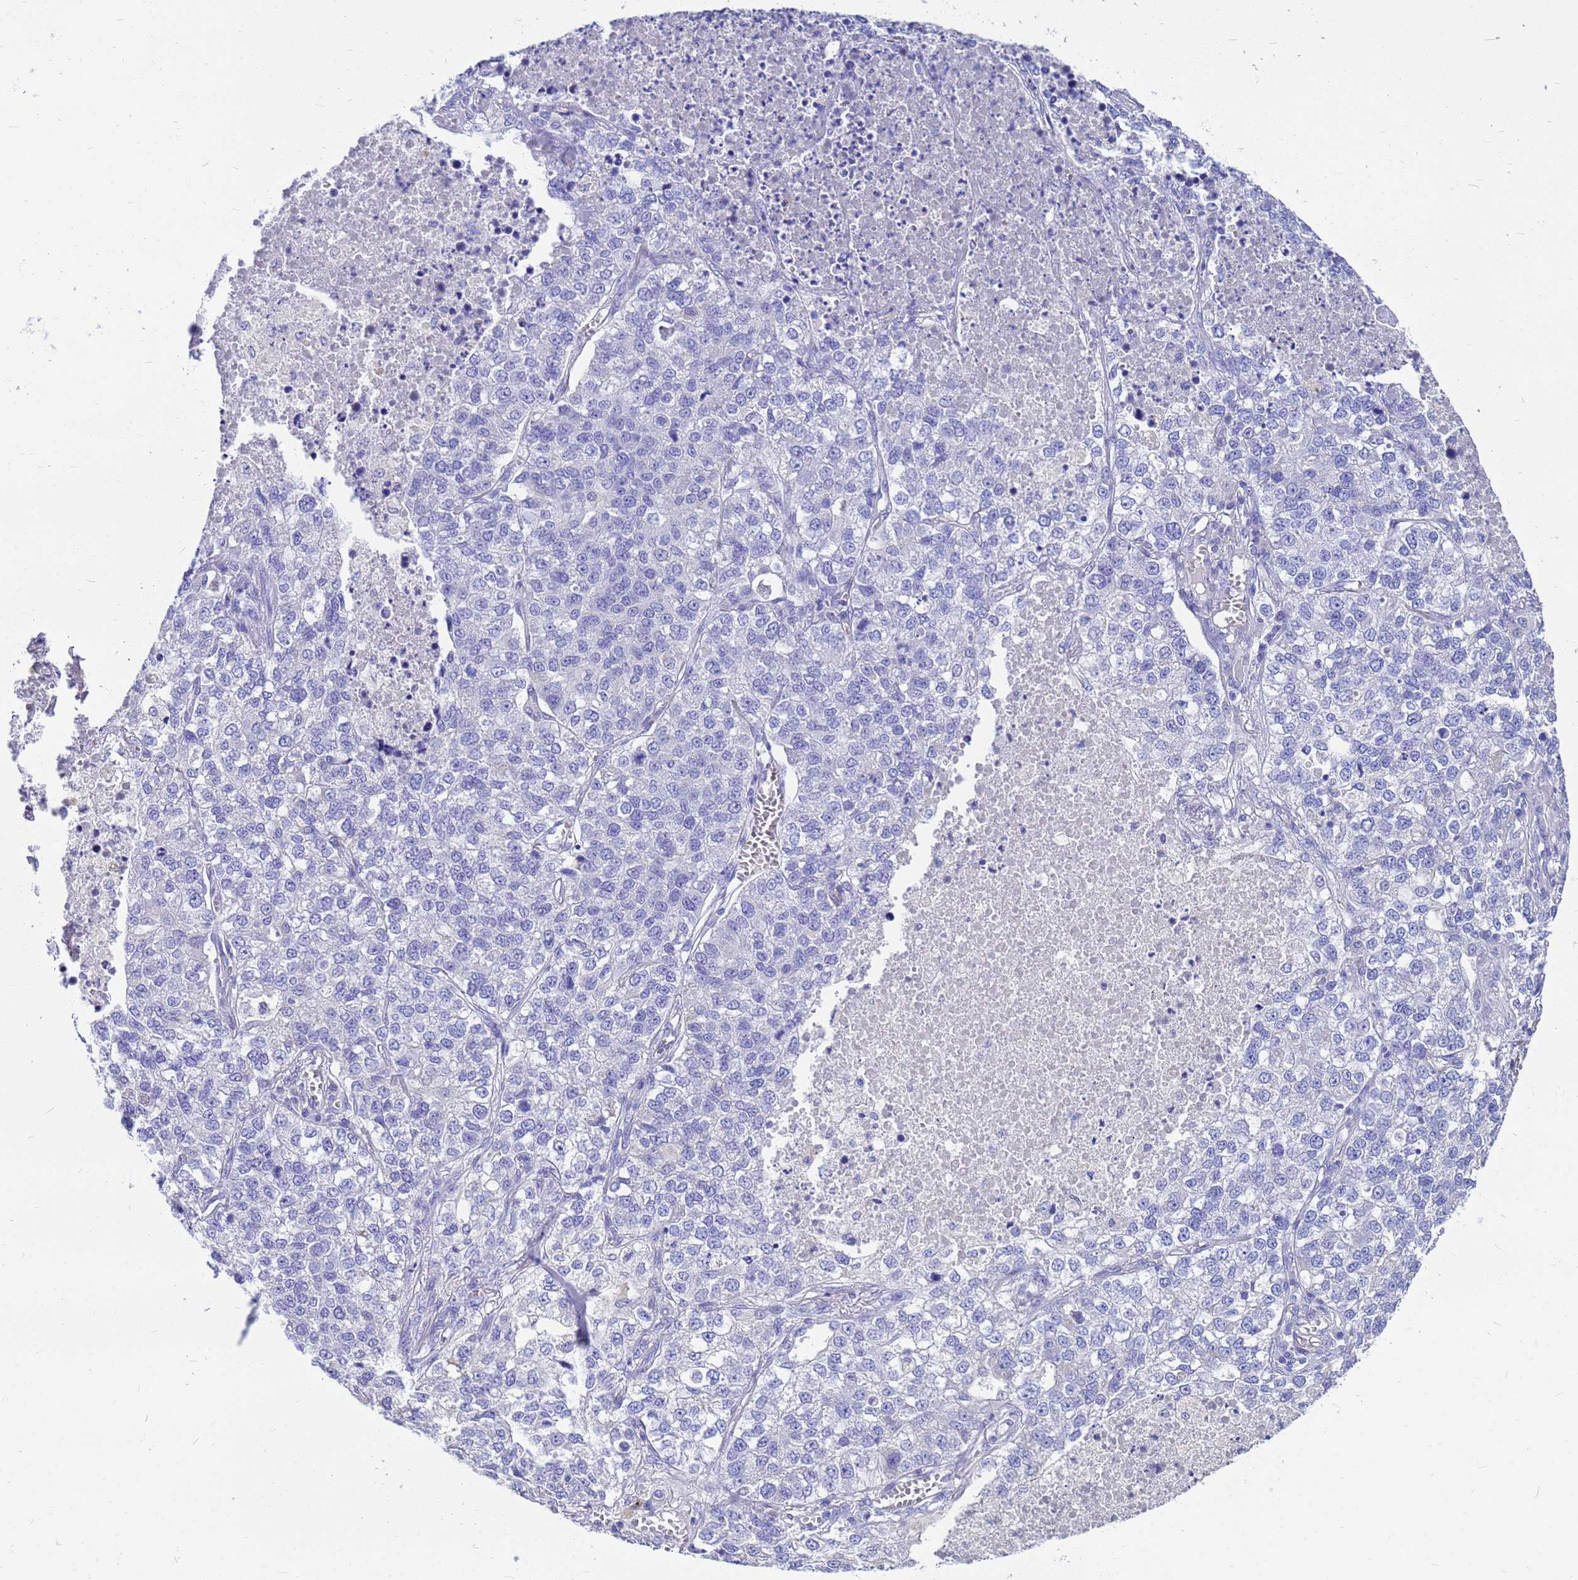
{"staining": {"intensity": "negative", "quantity": "none", "location": "none"}, "tissue": "lung cancer", "cell_type": "Tumor cells", "image_type": "cancer", "snomed": [{"axis": "morphology", "description": "Adenocarcinoma, NOS"}, {"axis": "topography", "description": "Lung"}], "caption": "The histopathology image displays no significant positivity in tumor cells of lung cancer (adenocarcinoma). Brightfield microscopy of IHC stained with DAB (brown) and hematoxylin (blue), captured at high magnification.", "gene": "OR52E2", "patient": {"sex": "male", "age": 49}}